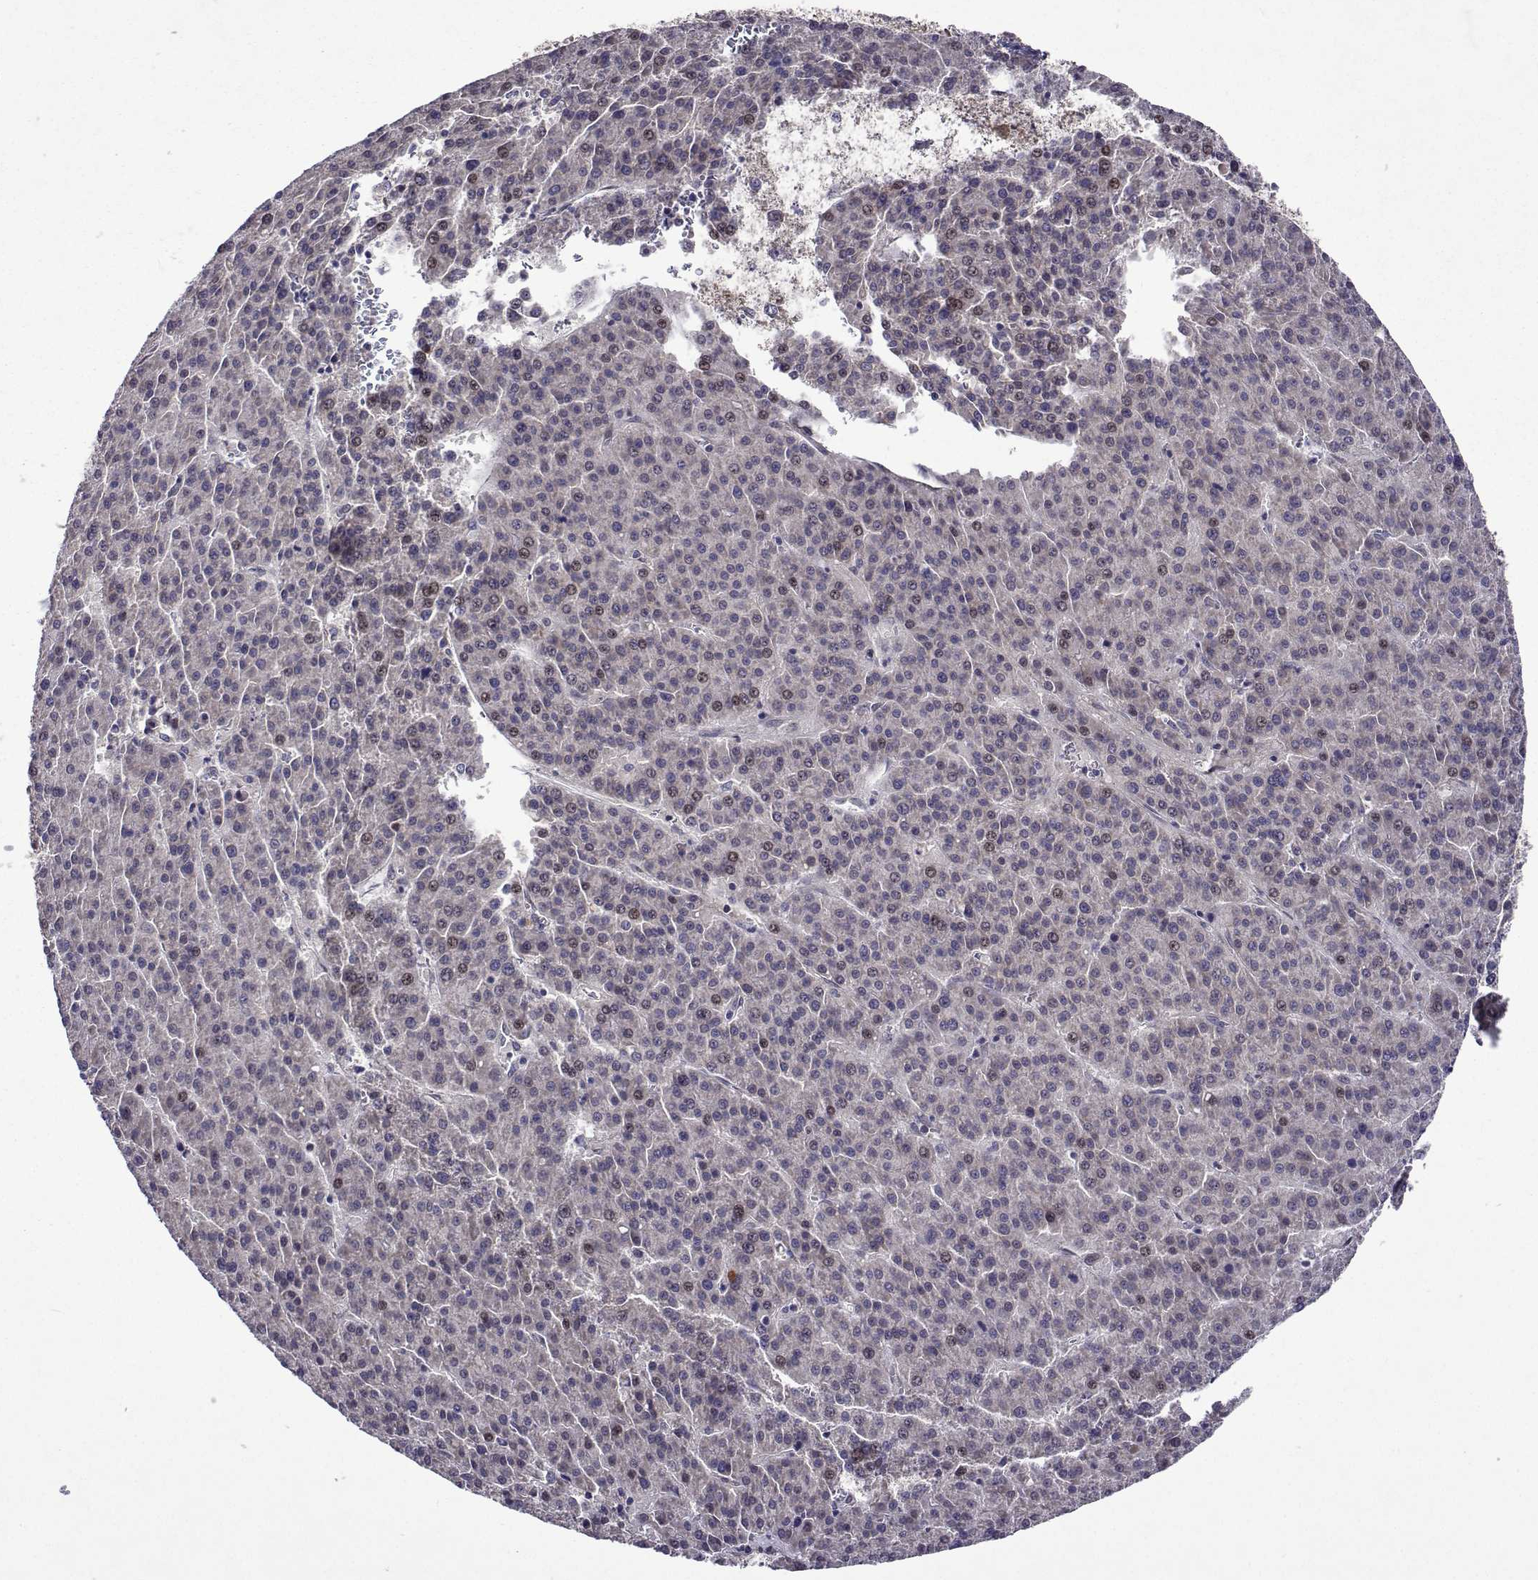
{"staining": {"intensity": "weak", "quantity": "<25%", "location": "nuclear"}, "tissue": "liver cancer", "cell_type": "Tumor cells", "image_type": "cancer", "snomed": [{"axis": "morphology", "description": "Carcinoma, Hepatocellular, NOS"}, {"axis": "topography", "description": "Liver"}], "caption": "This image is of liver cancer (hepatocellular carcinoma) stained with immunohistochemistry (IHC) to label a protein in brown with the nuclei are counter-stained blue. There is no staining in tumor cells.", "gene": "TARBP2", "patient": {"sex": "female", "age": 58}}